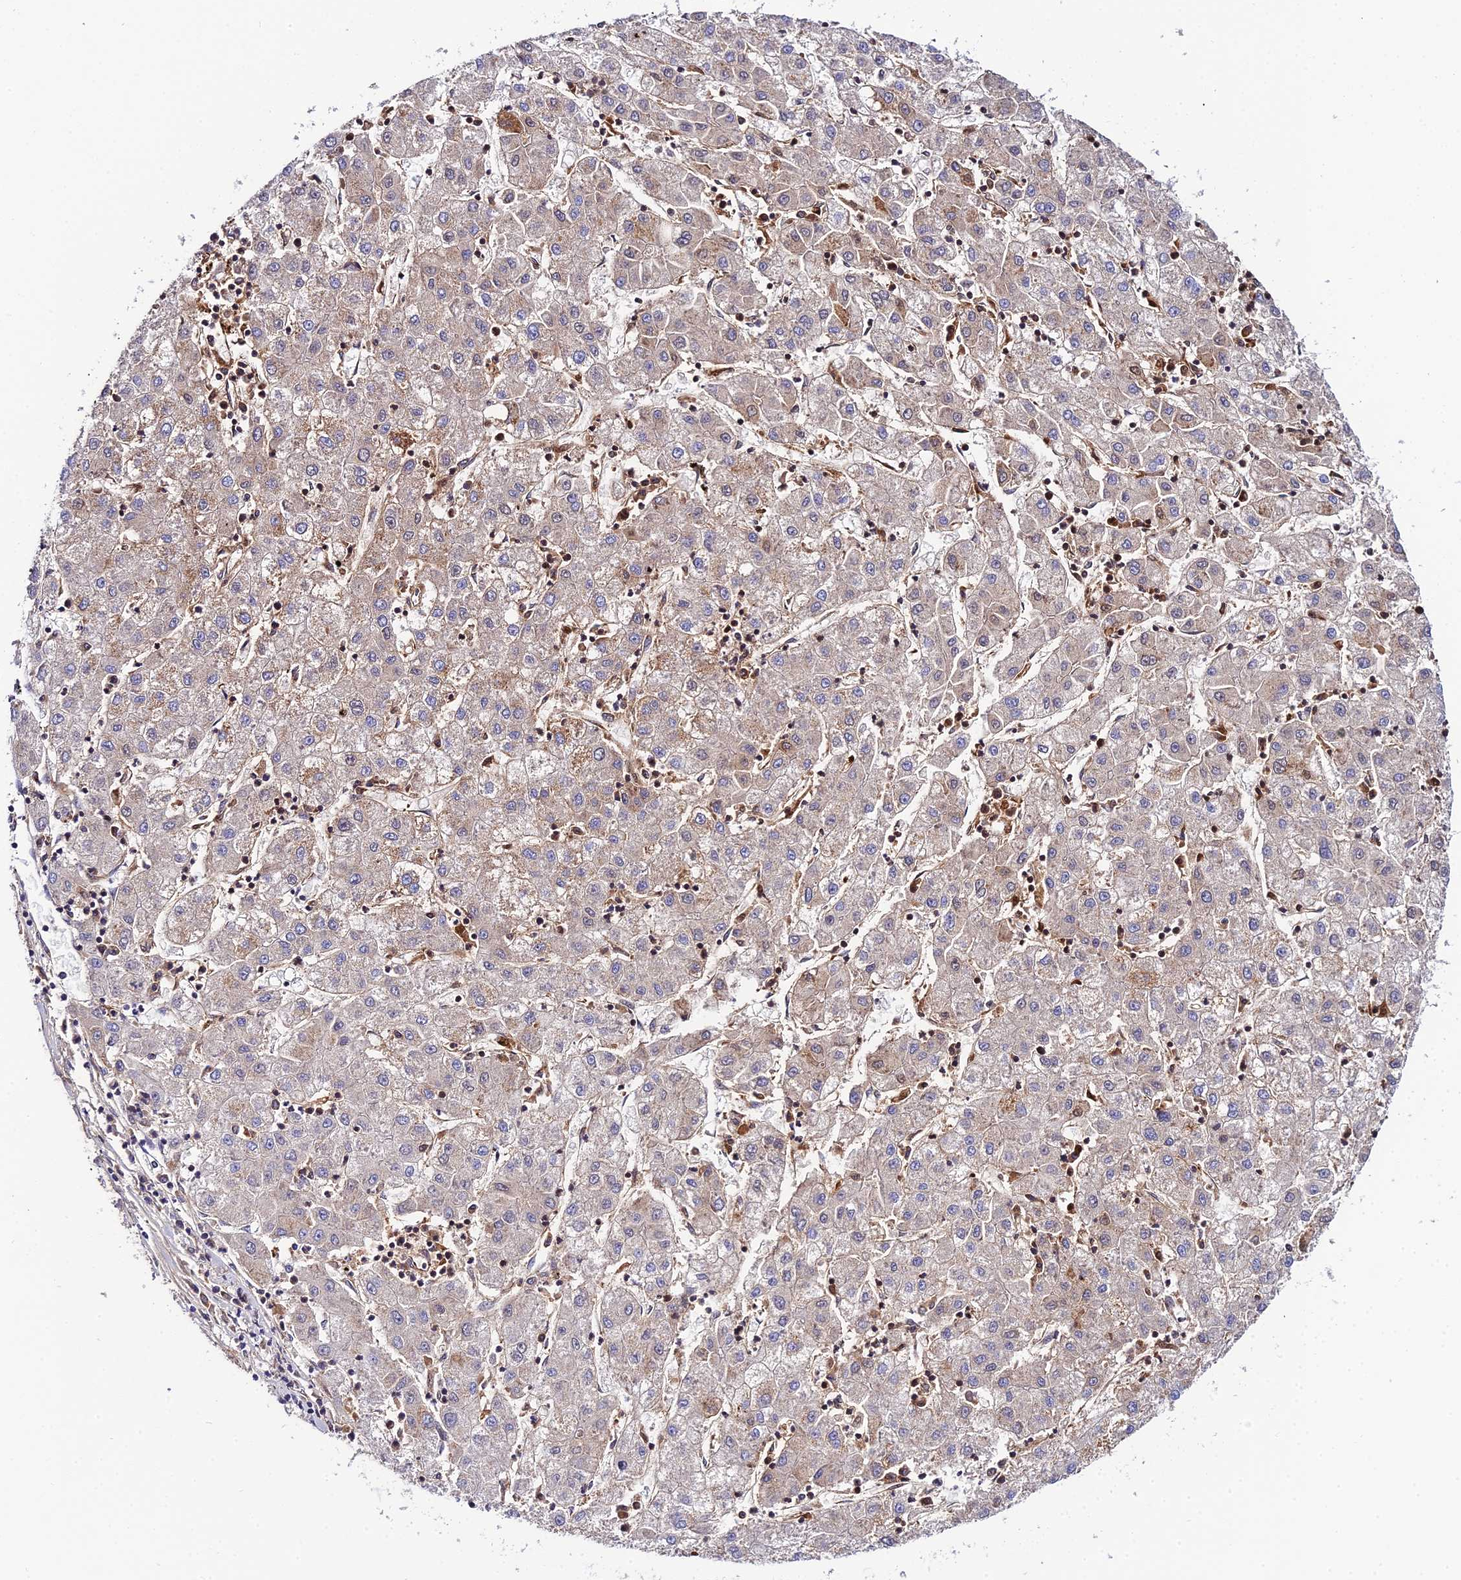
{"staining": {"intensity": "weak", "quantity": "25%-75%", "location": "cytoplasmic/membranous"}, "tissue": "liver cancer", "cell_type": "Tumor cells", "image_type": "cancer", "snomed": [{"axis": "morphology", "description": "Carcinoma, Hepatocellular, NOS"}, {"axis": "topography", "description": "Liver"}], "caption": "Liver hepatocellular carcinoma stained for a protein (brown) reveals weak cytoplasmic/membranous positive positivity in approximately 25%-75% of tumor cells.", "gene": "NIPSNAP3A", "patient": {"sex": "male", "age": 72}}